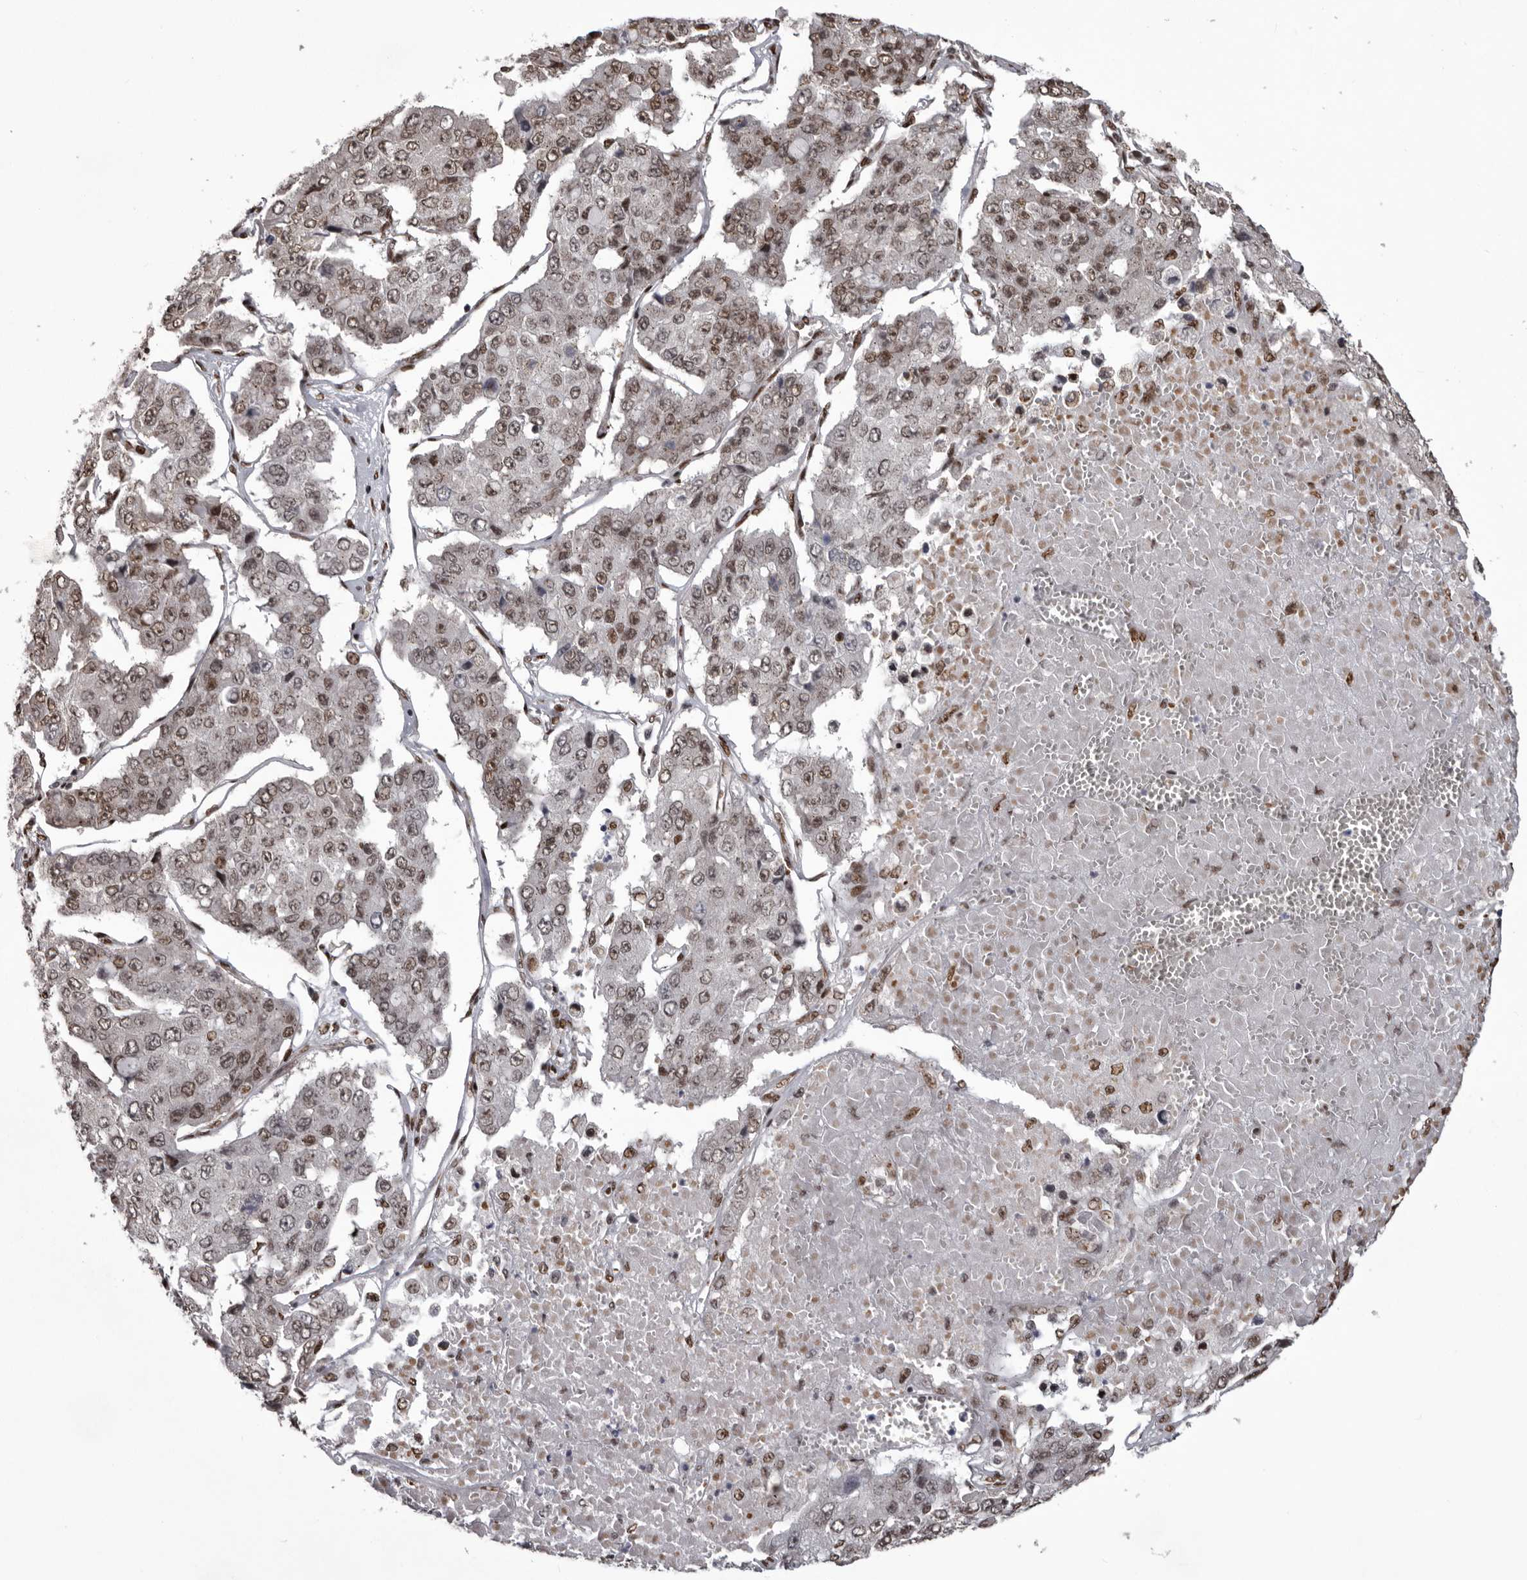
{"staining": {"intensity": "moderate", "quantity": ">75%", "location": "nuclear"}, "tissue": "pancreatic cancer", "cell_type": "Tumor cells", "image_type": "cancer", "snomed": [{"axis": "morphology", "description": "Adenocarcinoma, NOS"}, {"axis": "topography", "description": "Pancreas"}], "caption": "Protein staining shows moderate nuclear positivity in about >75% of tumor cells in adenocarcinoma (pancreatic).", "gene": "NUMA1", "patient": {"sex": "male", "age": 50}}